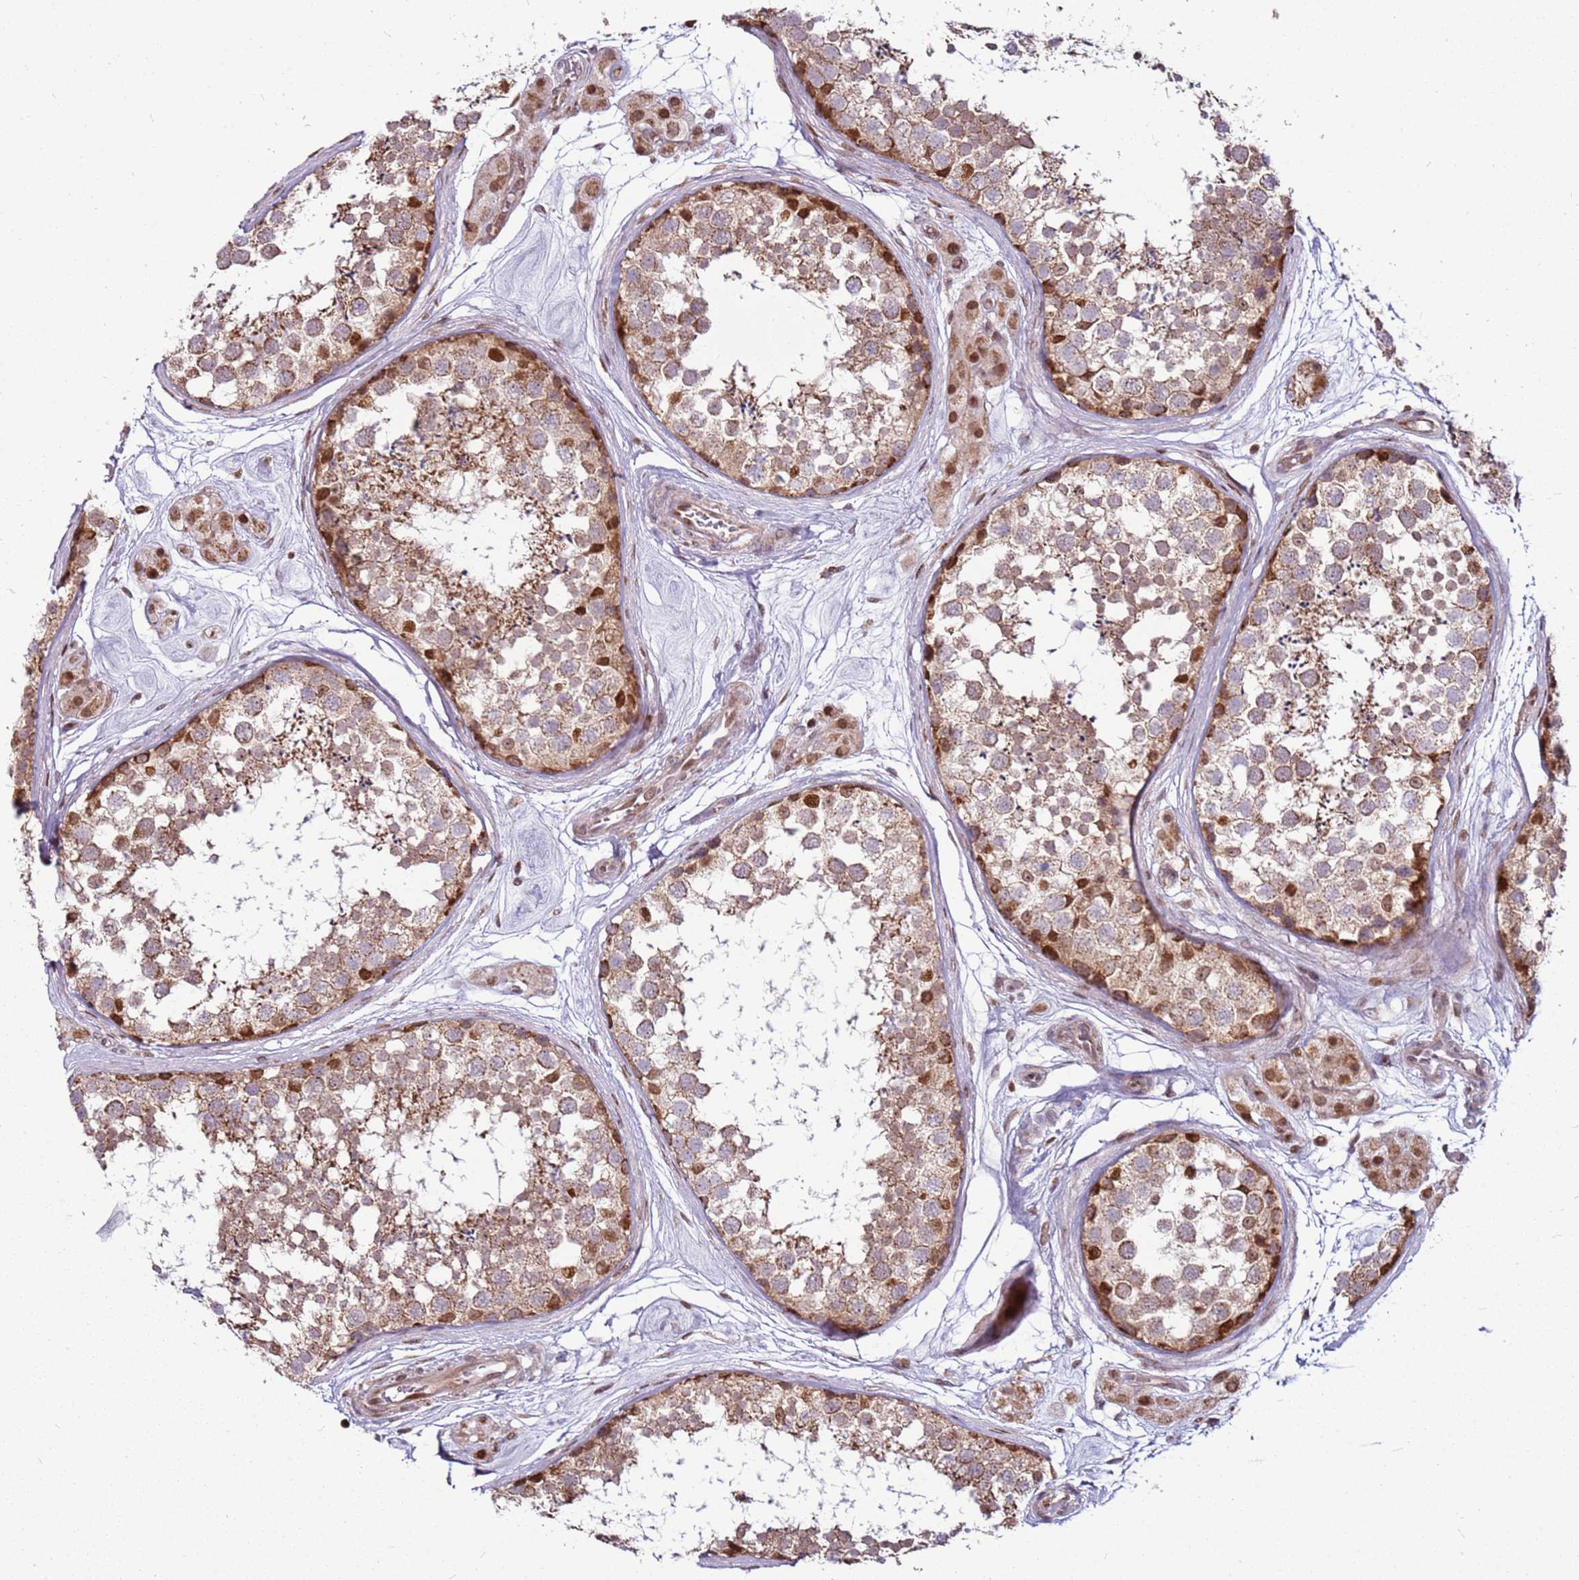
{"staining": {"intensity": "strong", "quantity": "25%-75%", "location": "cytoplasmic/membranous,nuclear"}, "tissue": "testis", "cell_type": "Cells in seminiferous ducts", "image_type": "normal", "snomed": [{"axis": "morphology", "description": "Normal tissue, NOS"}, {"axis": "topography", "description": "Testis"}], "caption": "DAB immunohistochemical staining of unremarkable human testis demonstrates strong cytoplasmic/membranous,nuclear protein expression in about 25%-75% of cells in seminiferous ducts. (brown staining indicates protein expression, while blue staining denotes nuclei).", "gene": "PCTP", "patient": {"sex": "male", "age": 56}}